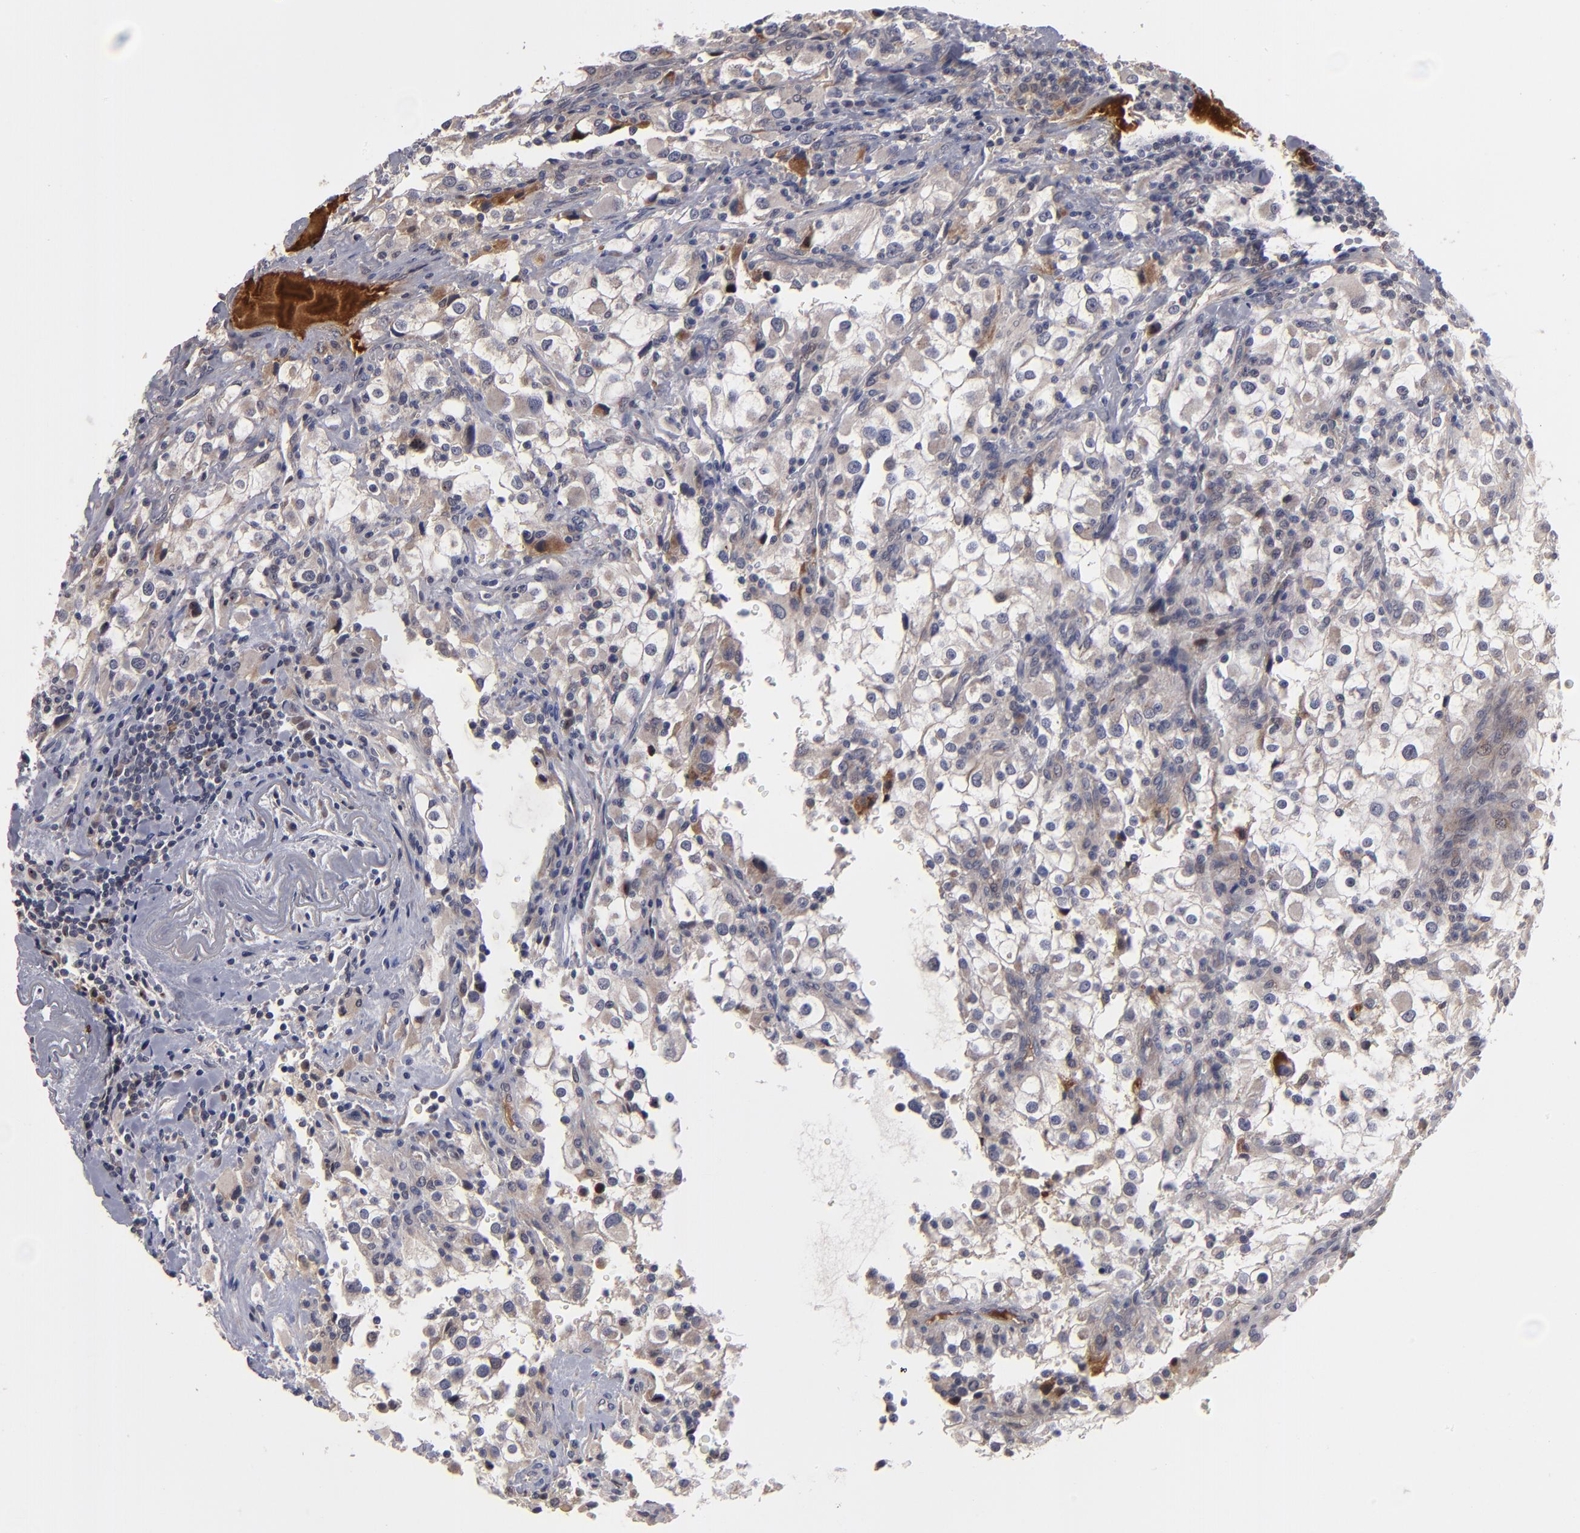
{"staining": {"intensity": "weak", "quantity": "<25%", "location": "cytoplasmic/membranous"}, "tissue": "renal cancer", "cell_type": "Tumor cells", "image_type": "cancer", "snomed": [{"axis": "morphology", "description": "Adenocarcinoma, NOS"}, {"axis": "topography", "description": "Kidney"}], "caption": "Tumor cells show no significant protein expression in adenocarcinoma (renal).", "gene": "EXD2", "patient": {"sex": "female", "age": 52}}